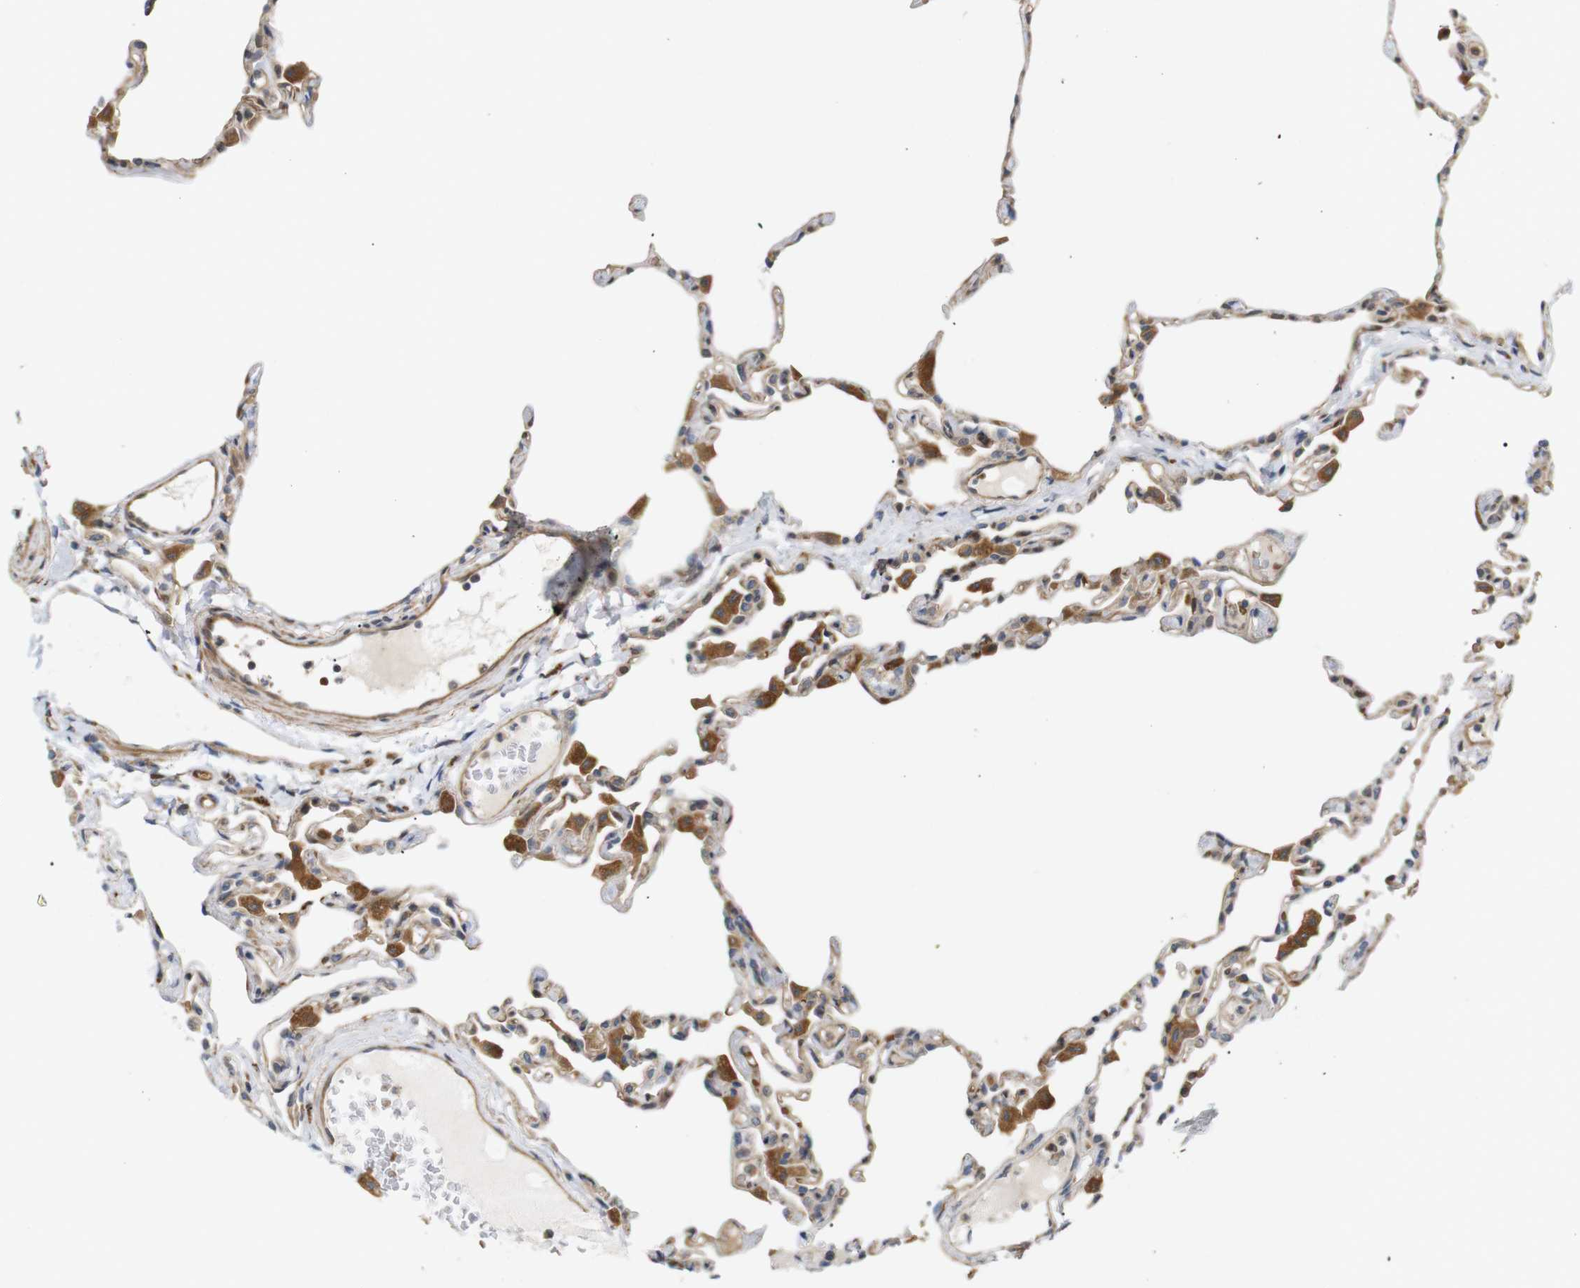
{"staining": {"intensity": "weak", "quantity": ">75%", "location": "cytoplasmic/membranous"}, "tissue": "lung", "cell_type": "Alveolar cells", "image_type": "normal", "snomed": [{"axis": "morphology", "description": "Normal tissue, NOS"}, {"axis": "topography", "description": "Lung"}], "caption": "A high-resolution micrograph shows immunohistochemistry staining of normal lung, which exhibits weak cytoplasmic/membranous expression in approximately >75% of alveolar cells.", "gene": "RPTOR", "patient": {"sex": "female", "age": 49}}